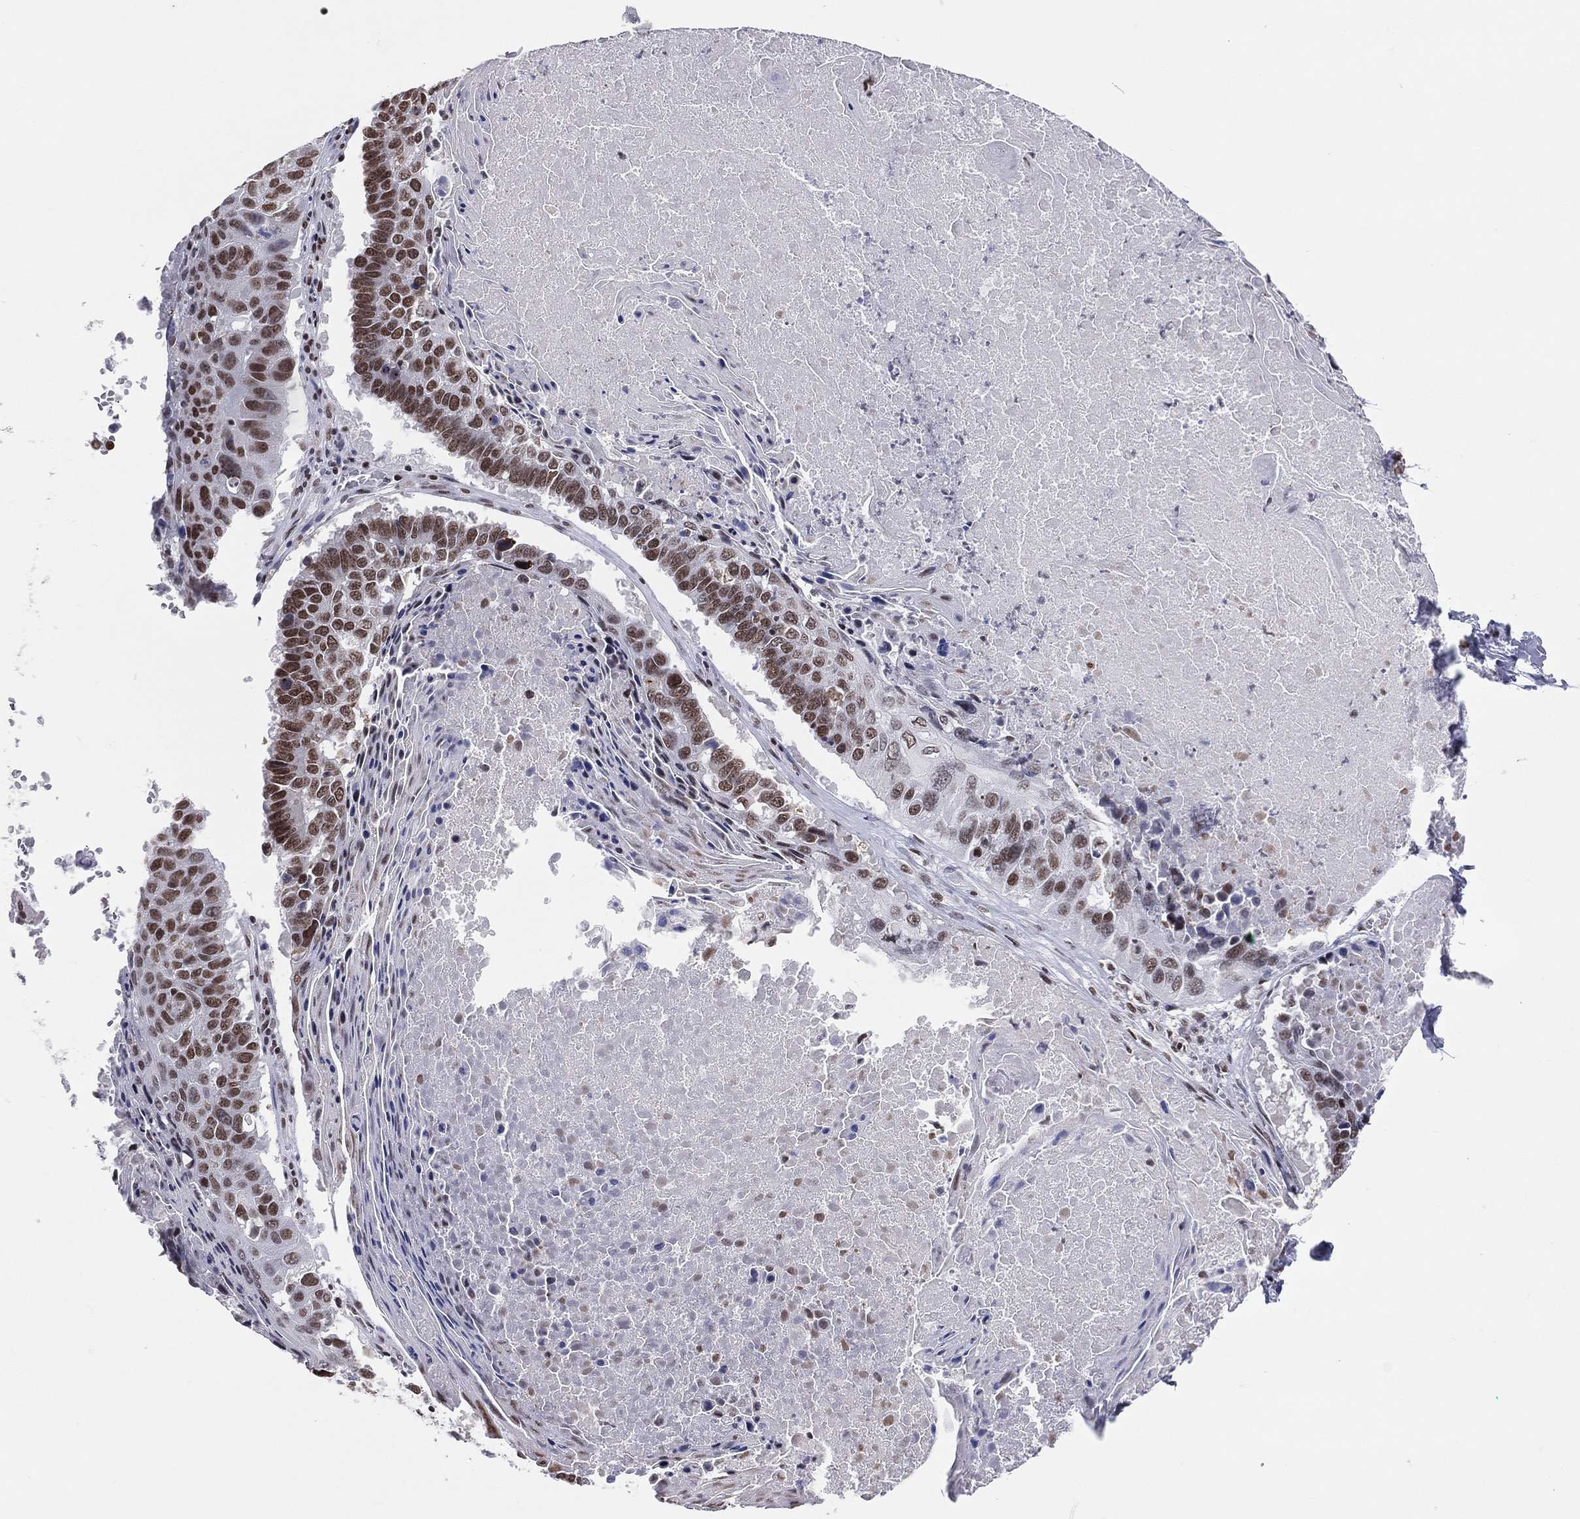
{"staining": {"intensity": "strong", "quantity": ">75%", "location": "nuclear"}, "tissue": "lung cancer", "cell_type": "Tumor cells", "image_type": "cancer", "snomed": [{"axis": "morphology", "description": "Squamous cell carcinoma, NOS"}, {"axis": "topography", "description": "Lung"}], "caption": "Immunohistochemical staining of lung cancer (squamous cell carcinoma) exhibits high levels of strong nuclear positivity in about >75% of tumor cells. (DAB (3,3'-diaminobenzidine) IHC with brightfield microscopy, high magnification).", "gene": "ZNF7", "patient": {"sex": "male", "age": 73}}